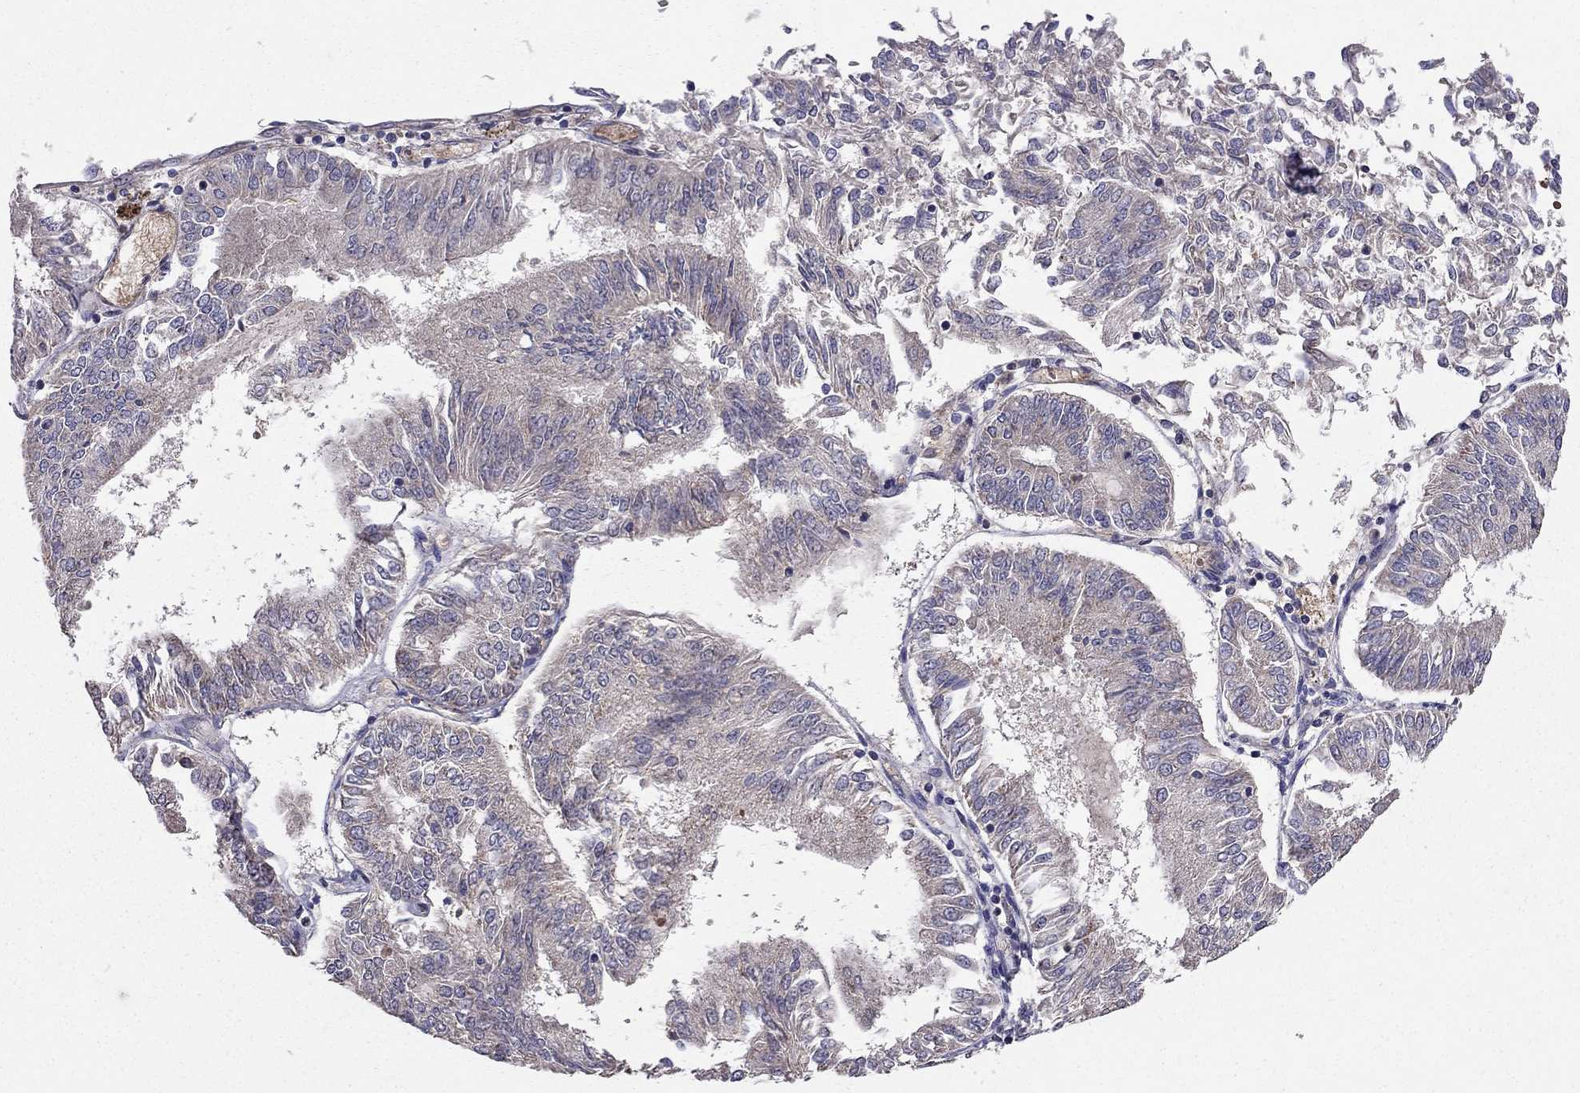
{"staining": {"intensity": "weak", "quantity": "25%-75%", "location": "cytoplasmic/membranous"}, "tissue": "endometrial cancer", "cell_type": "Tumor cells", "image_type": "cancer", "snomed": [{"axis": "morphology", "description": "Adenocarcinoma, NOS"}, {"axis": "topography", "description": "Endometrium"}], "caption": "This histopathology image displays IHC staining of adenocarcinoma (endometrial), with low weak cytoplasmic/membranous positivity in about 25%-75% of tumor cells.", "gene": "PIK3CG", "patient": {"sex": "female", "age": 58}}